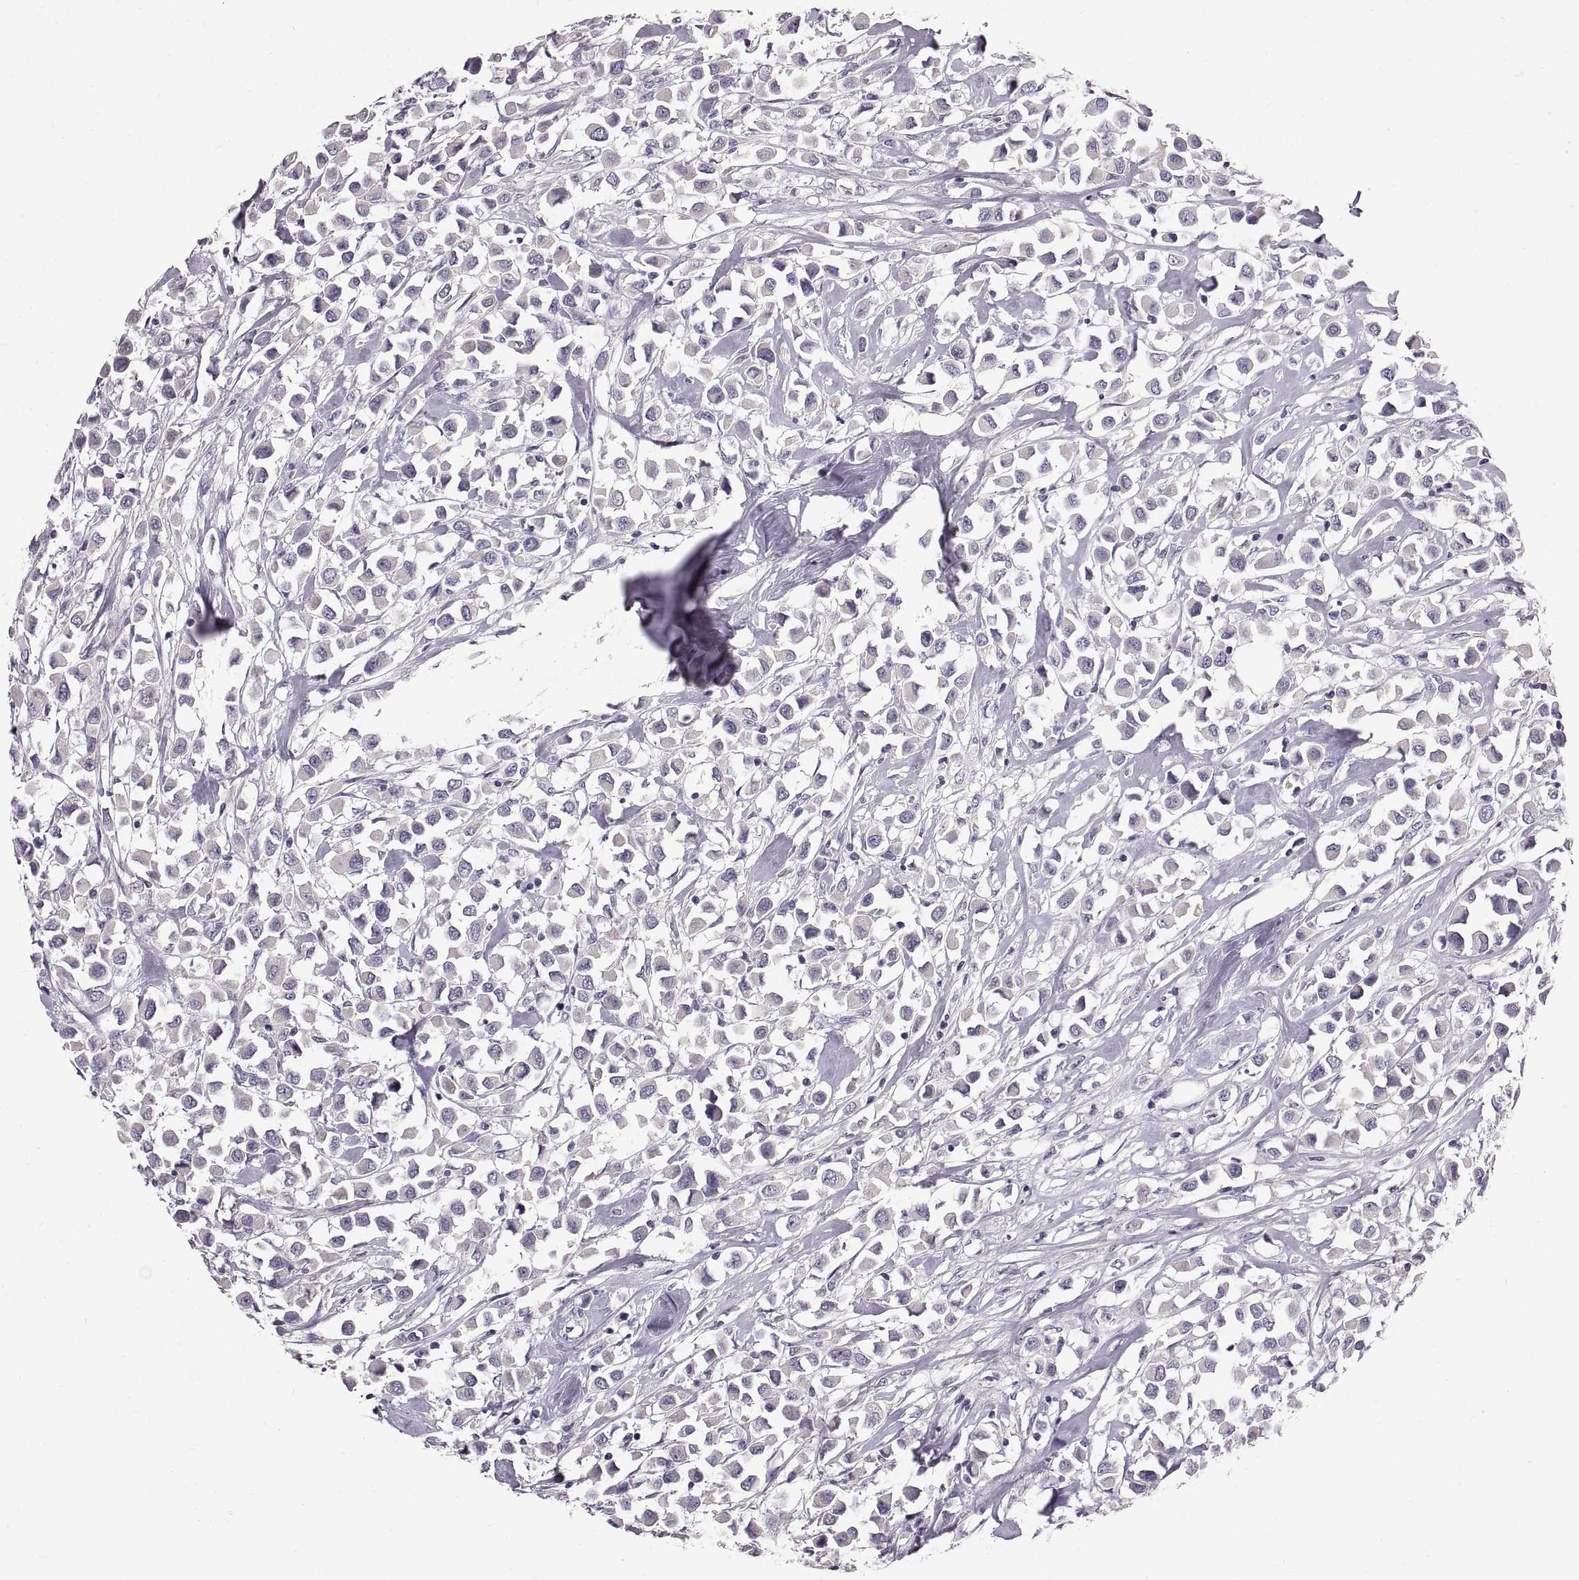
{"staining": {"intensity": "negative", "quantity": "none", "location": "none"}, "tissue": "breast cancer", "cell_type": "Tumor cells", "image_type": "cancer", "snomed": [{"axis": "morphology", "description": "Duct carcinoma"}, {"axis": "topography", "description": "Breast"}], "caption": "Immunohistochemistry (IHC) photomicrograph of neoplastic tissue: human breast invasive ductal carcinoma stained with DAB (3,3'-diaminobenzidine) demonstrates no significant protein expression in tumor cells.", "gene": "ADAM32", "patient": {"sex": "female", "age": 61}}